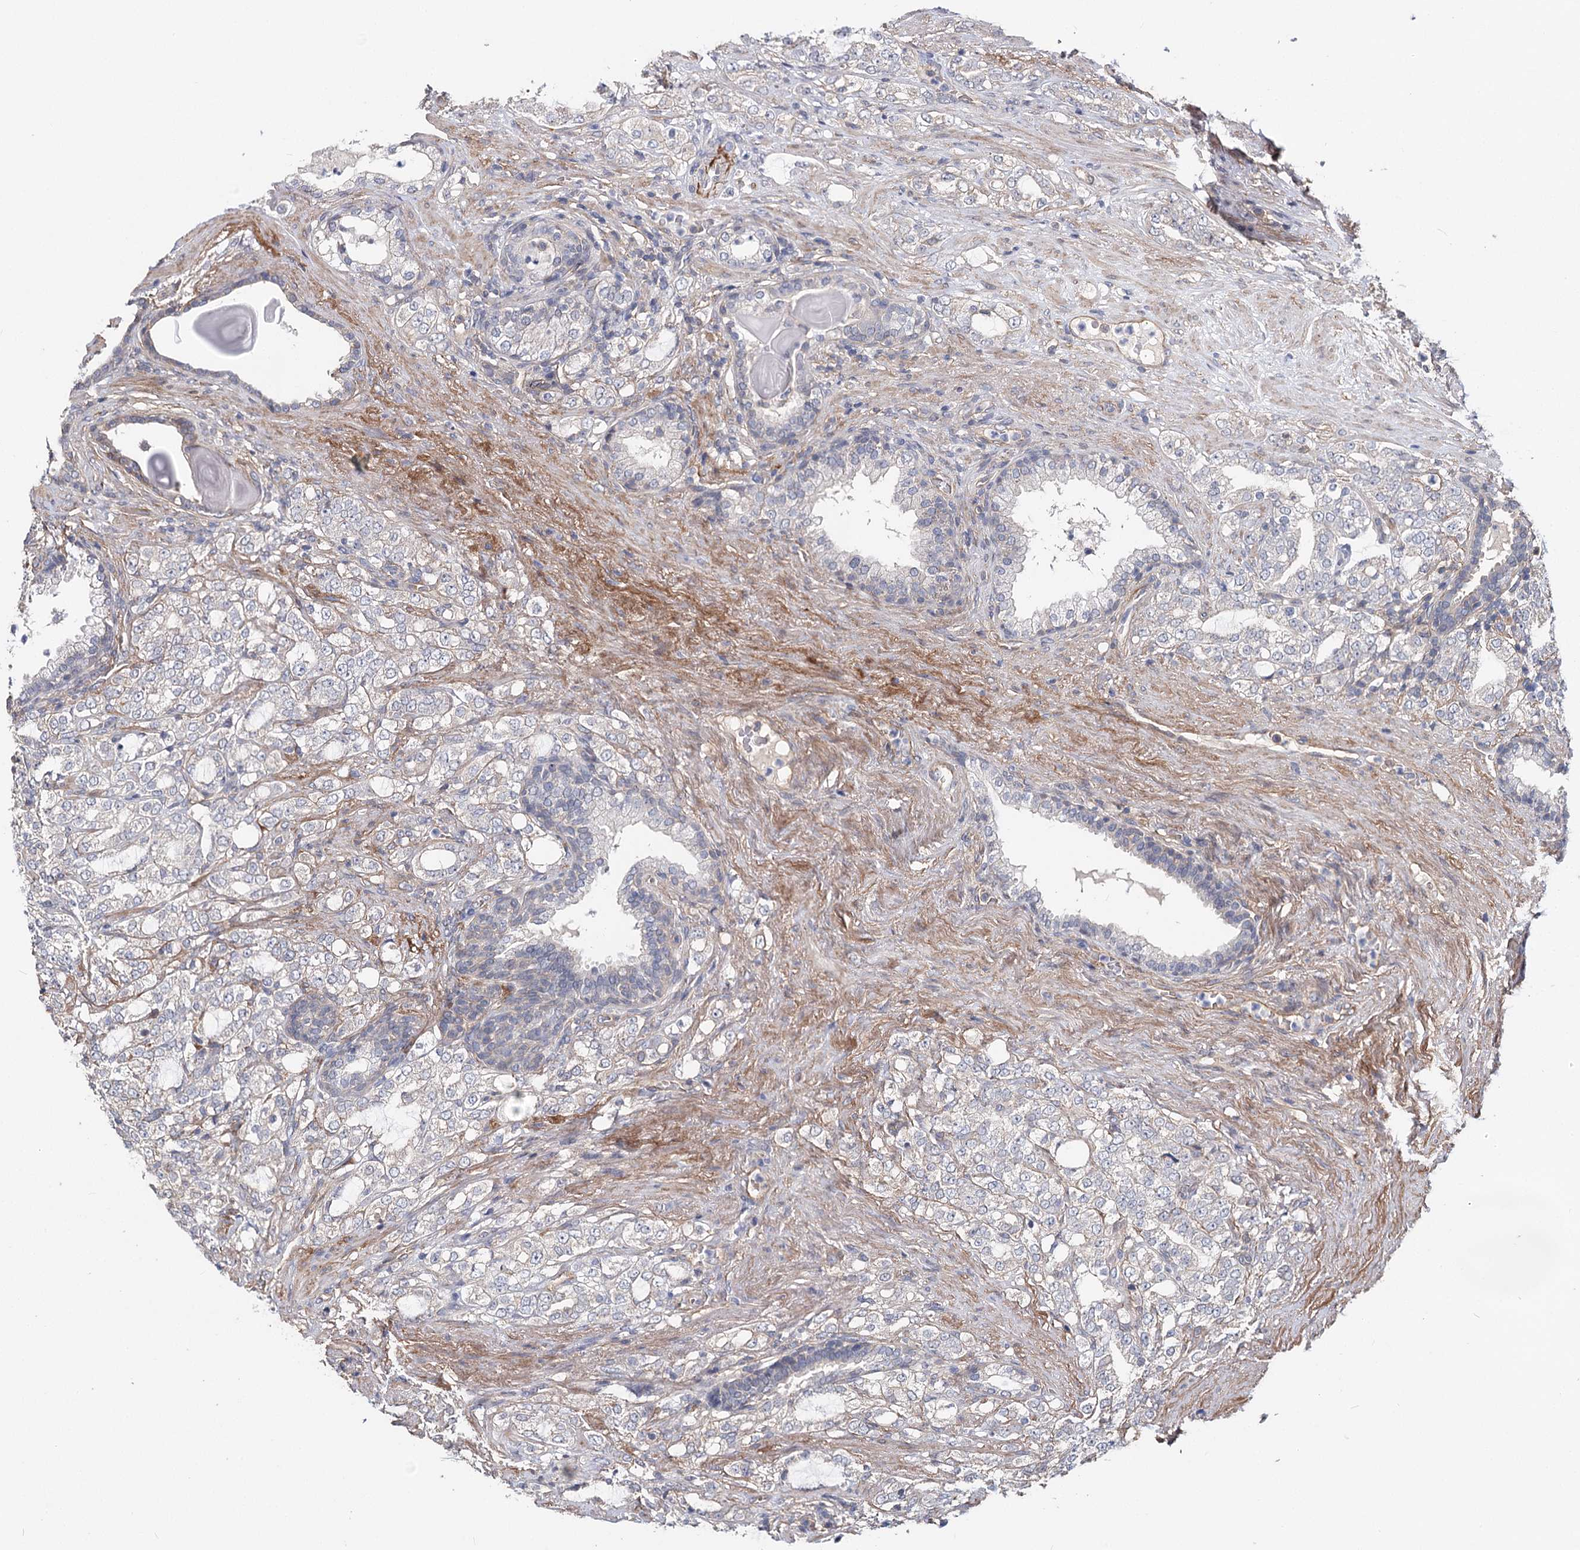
{"staining": {"intensity": "negative", "quantity": "none", "location": "none"}, "tissue": "prostate cancer", "cell_type": "Tumor cells", "image_type": "cancer", "snomed": [{"axis": "morphology", "description": "Adenocarcinoma, High grade"}, {"axis": "topography", "description": "Prostate"}], "caption": "Prostate cancer (high-grade adenocarcinoma) stained for a protein using immunohistochemistry (IHC) displays no positivity tumor cells.", "gene": "TMEM218", "patient": {"sex": "male", "age": 64}}